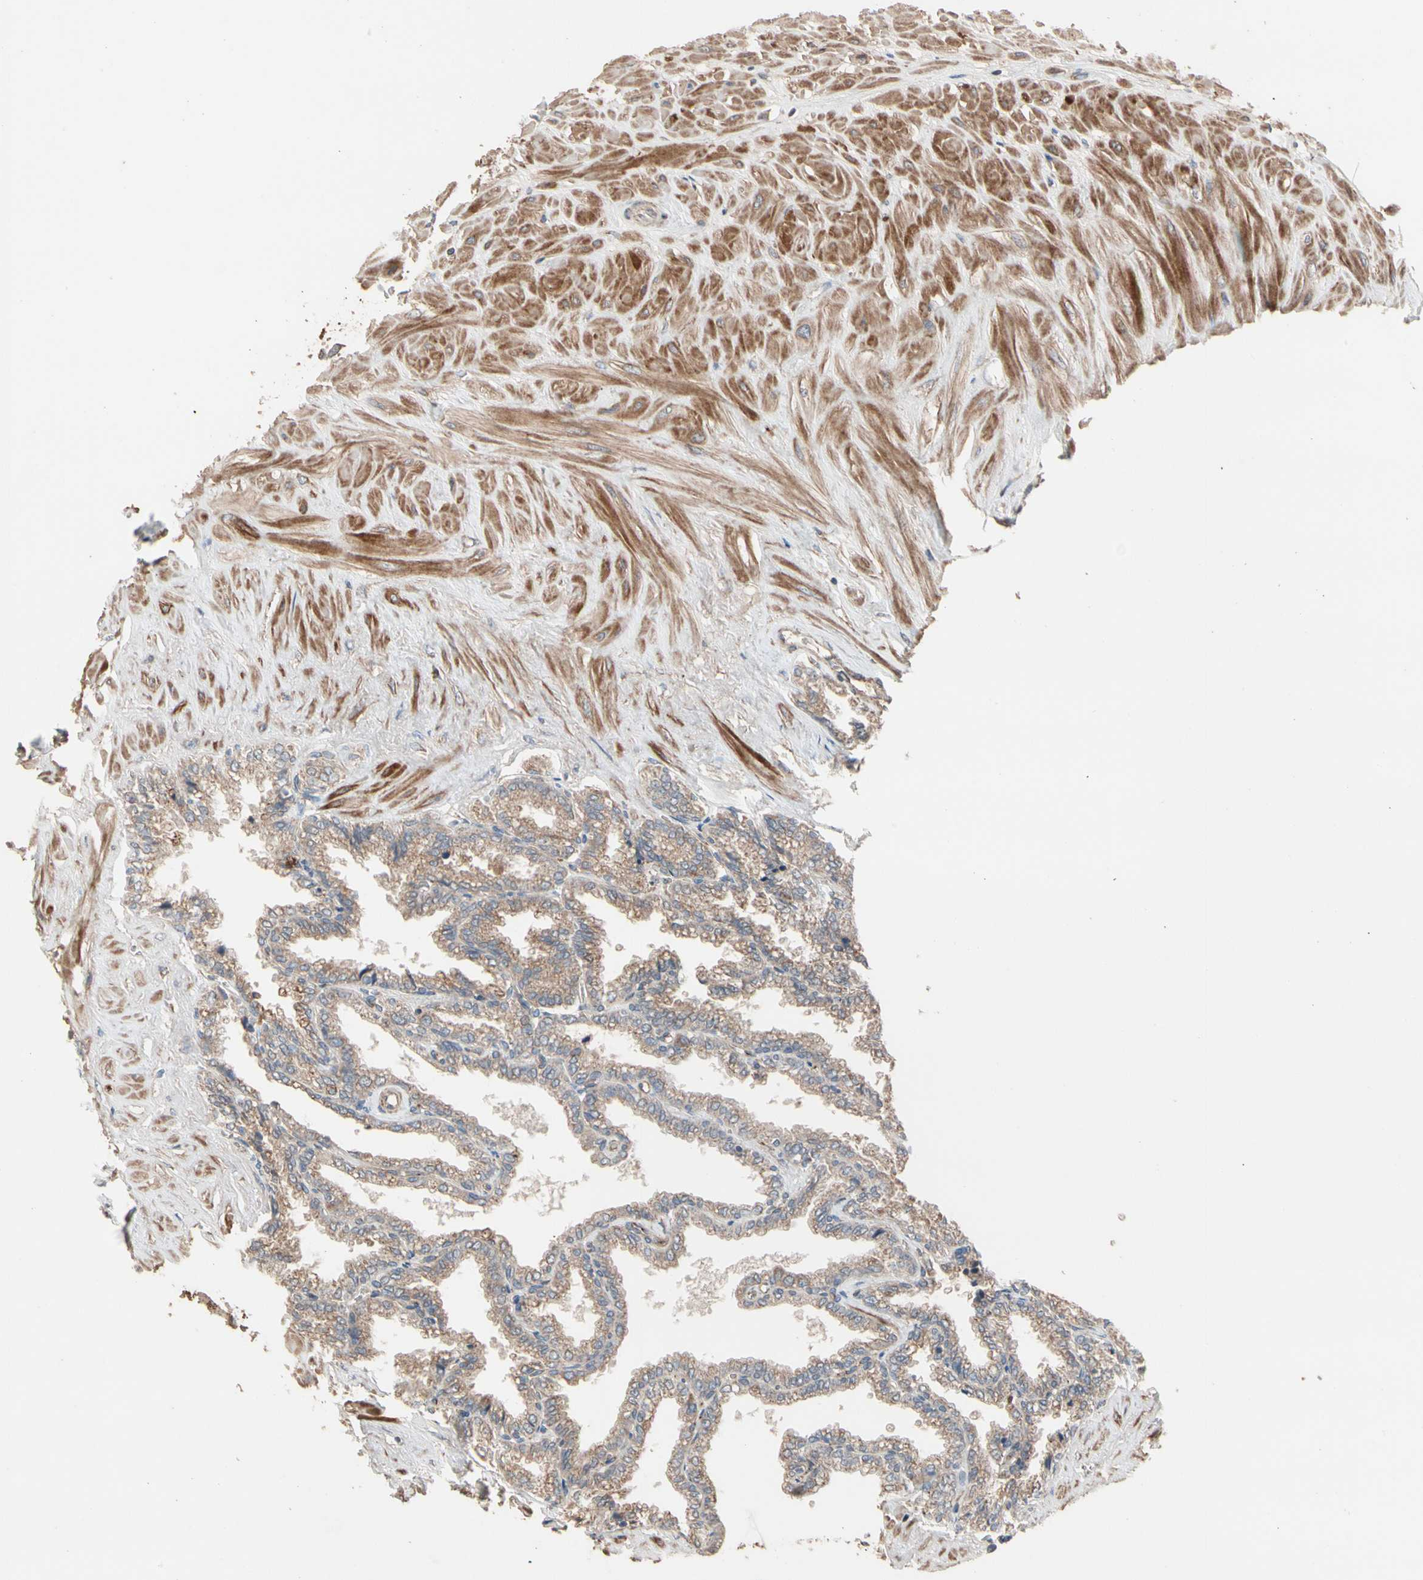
{"staining": {"intensity": "weak", "quantity": ">75%", "location": "cytoplasmic/membranous"}, "tissue": "seminal vesicle", "cell_type": "Glandular cells", "image_type": "normal", "snomed": [{"axis": "morphology", "description": "Normal tissue, NOS"}, {"axis": "topography", "description": "Seminal veicle"}], "caption": "A low amount of weak cytoplasmic/membranous expression is present in about >75% of glandular cells in unremarkable seminal vesicle. The protein is shown in brown color, while the nuclei are stained blue.", "gene": "GCK", "patient": {"sex": "male", "age": 46}}